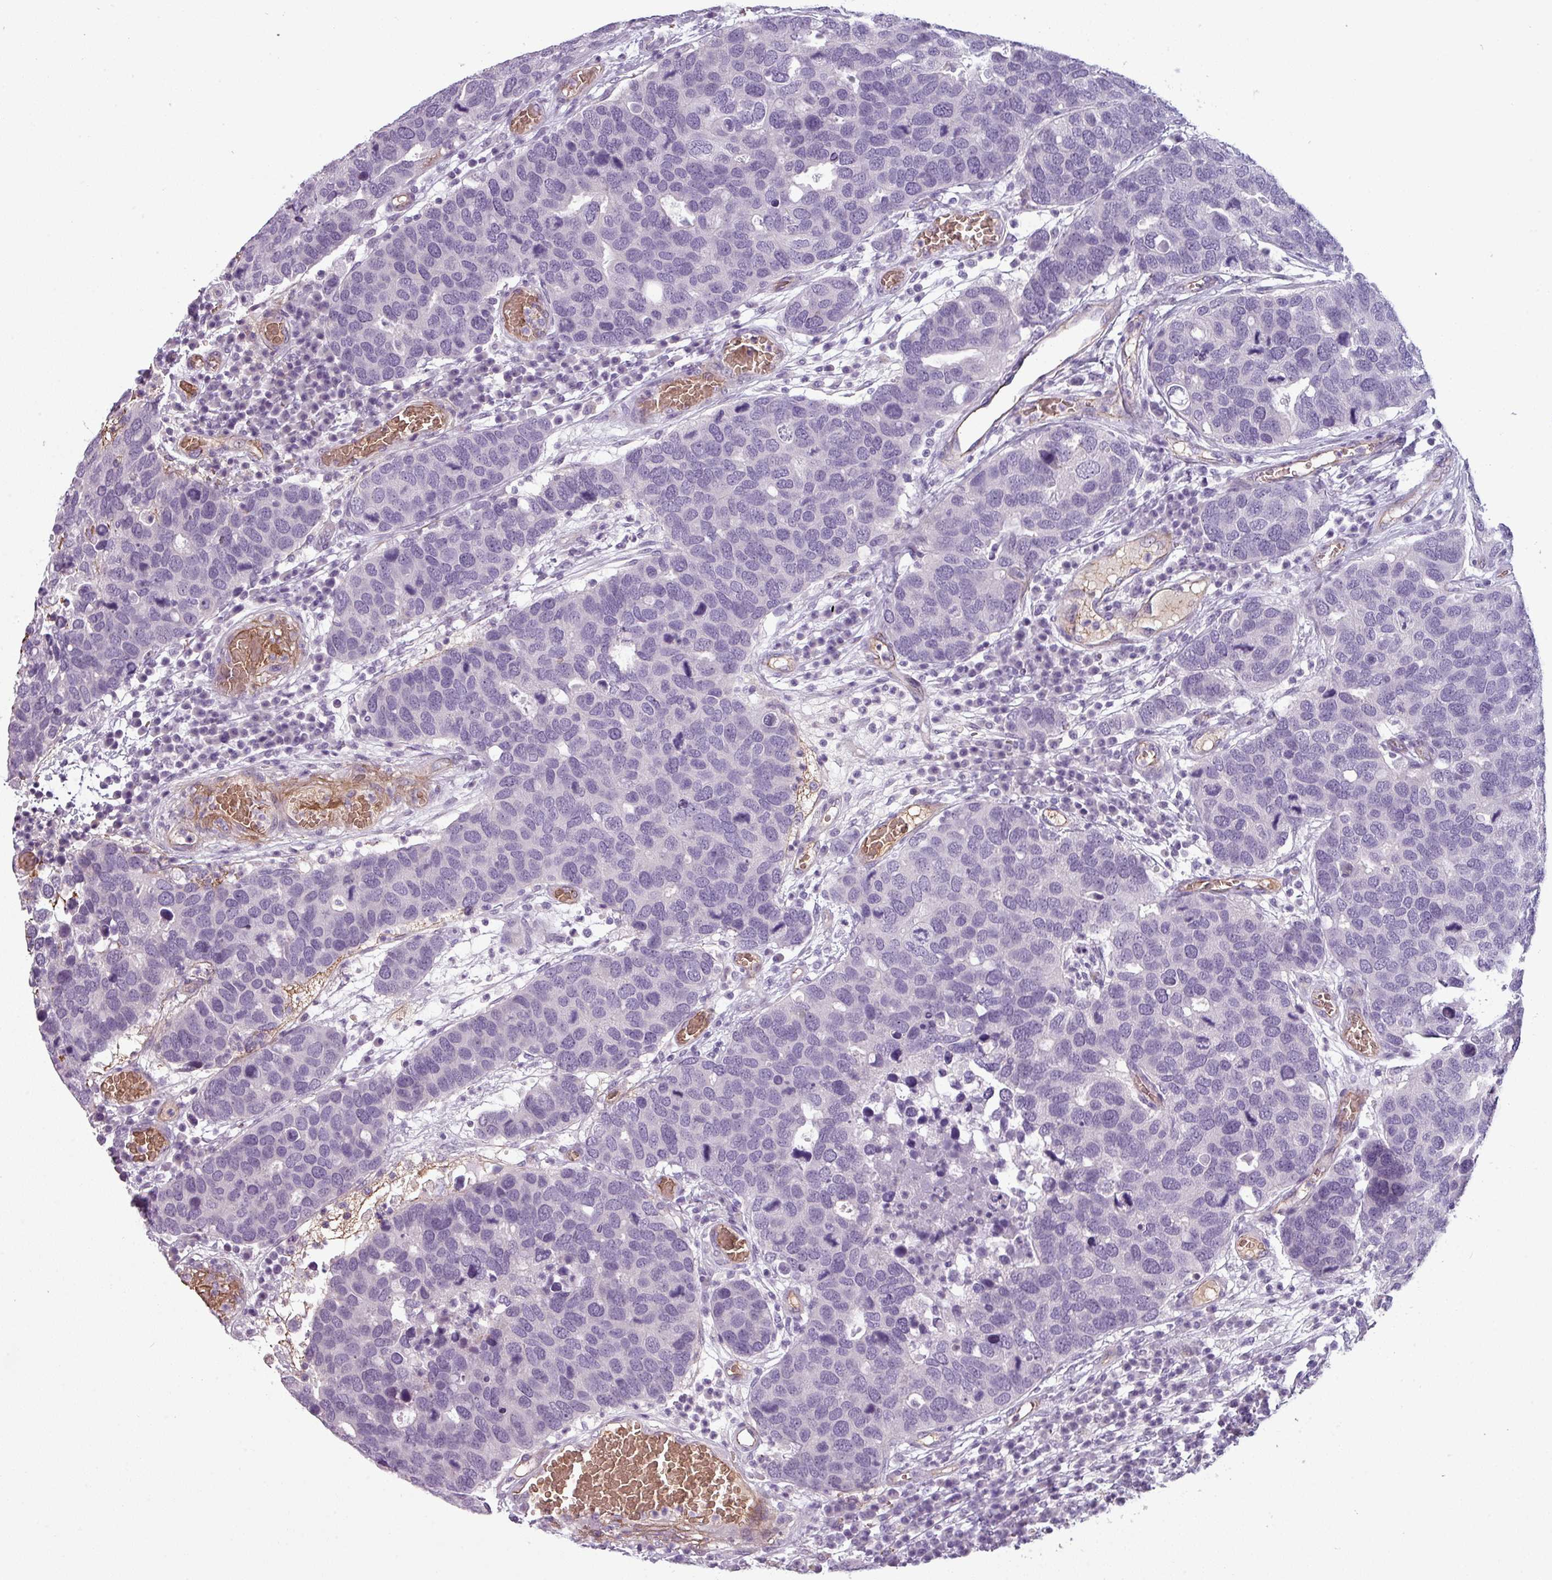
{"staining": {"intensity": "negative", "quantity": "none", "location": "none"}, "tissue": "breast cancer", "cell_type": "Tumor cells", "image_type": "cancer", "snomed": [{"axis": "morphology", "description": "Duct carcinoma"}, {"axis": "topography", "description": "Breast"}], "caption": "A histopathology image of human invasive ductal carcinoma (breast) is negative for staining in tumor cells. (Stains: DAB immunohistochemistry with hematoxylin counter stain, Microscopy: brightfield microscopy at high magnification).", "gene": "AREL1", "patient": {"sex": "female", "age": 83}}